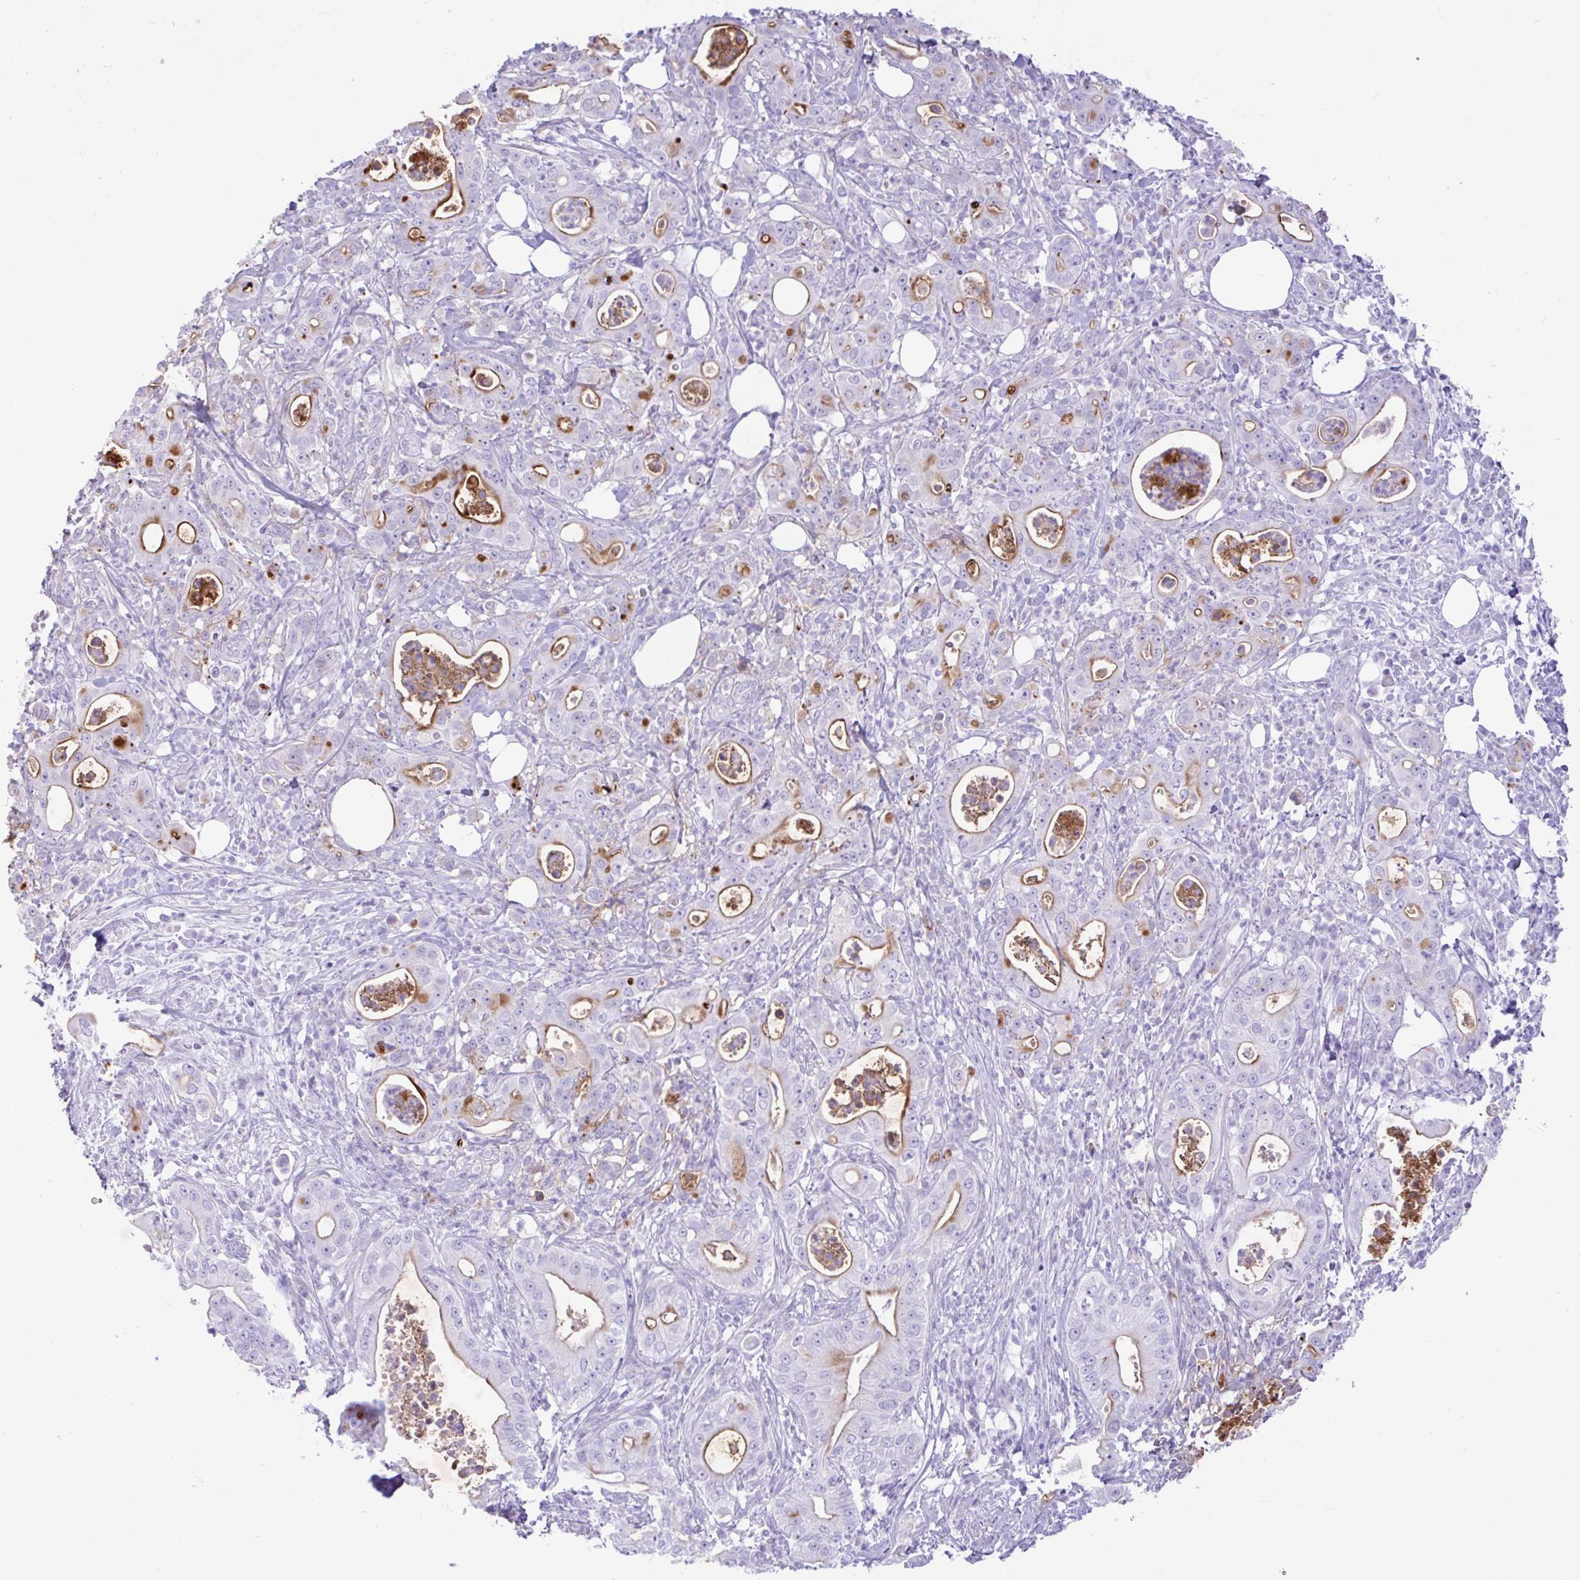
{"staining": {"intensity": "moderate", "quantity": "<25%", "location": "cytoplasmic/membranous"}, "tissue": "pancreatic cancer", "cell_type": "Tumor cells", "image_type": "cancer", "snomed": [{"axis": "morphology", "description": "Adenocarcinoma, NOS"}, {"axis": "topography", "description": "Pancreas"}], "caption": "Protein staining of pancreatic cancer (adenocarcinoma) tissue shows moderate cytoplasmic/membranous positivity in about <25% of tumor cells.", "gene": "REEP1", "patient": {"sex": "male", "age": 71}}